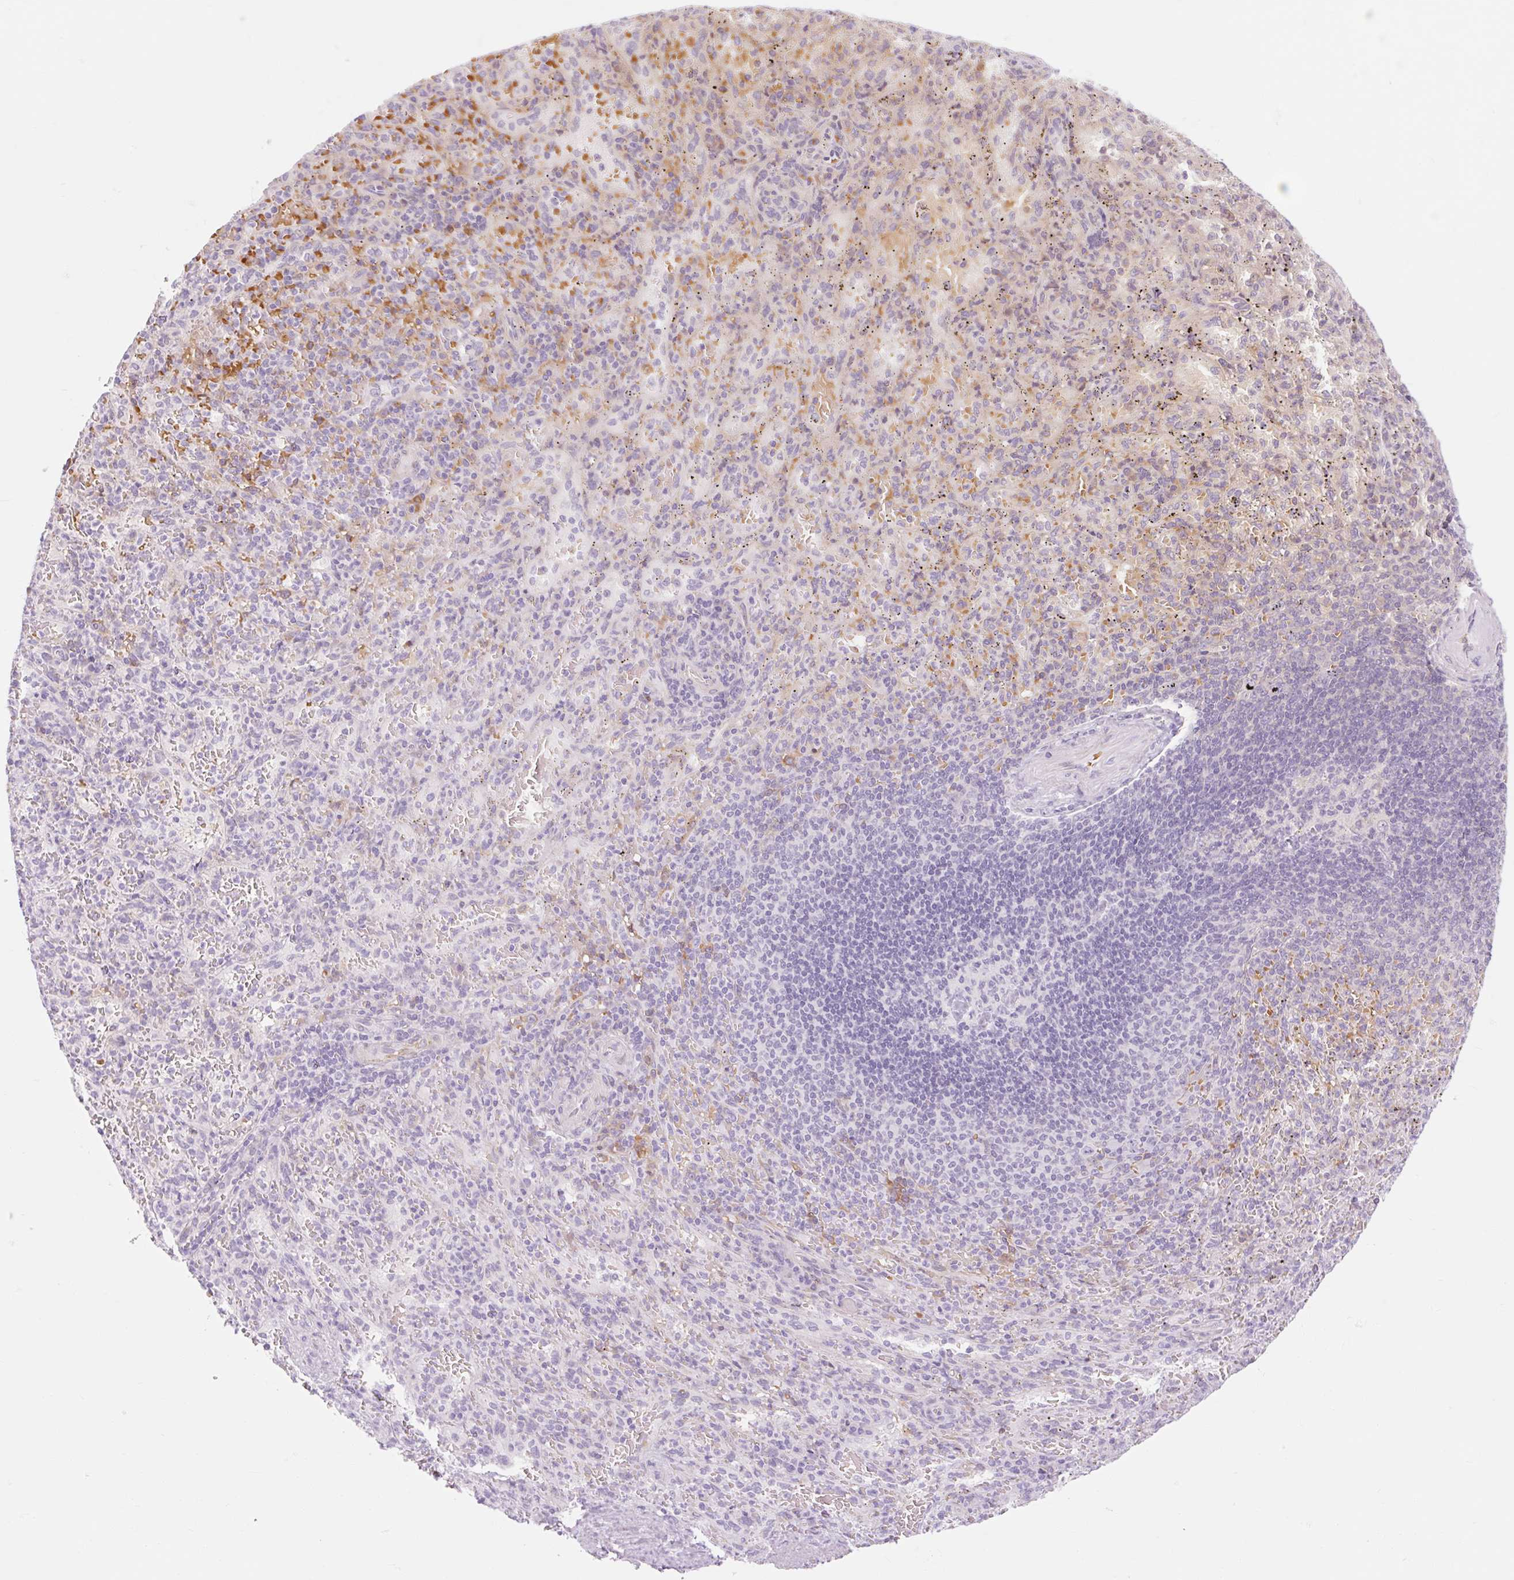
{"staining": {"intensity": "weak", "quantity": "<25%", "location": "cytoplasmic/membranous"}, "tissue": "spleen", "cell_type": "Cells in red pulp", "image_type": "normal", "snomed": [{"axis": "morphology", "description": "Normal tissue, NOS"}, {"axis": "topography", "description": "Spleen"}], "caption": "Immunohistochemistry (IHC) image of unremarkable spleen: spleen stained with DAB displays no significant protein staining in cells in red pulp.", "gene": "TAF1L", "patient": {"sex": "male", "age": 57}}